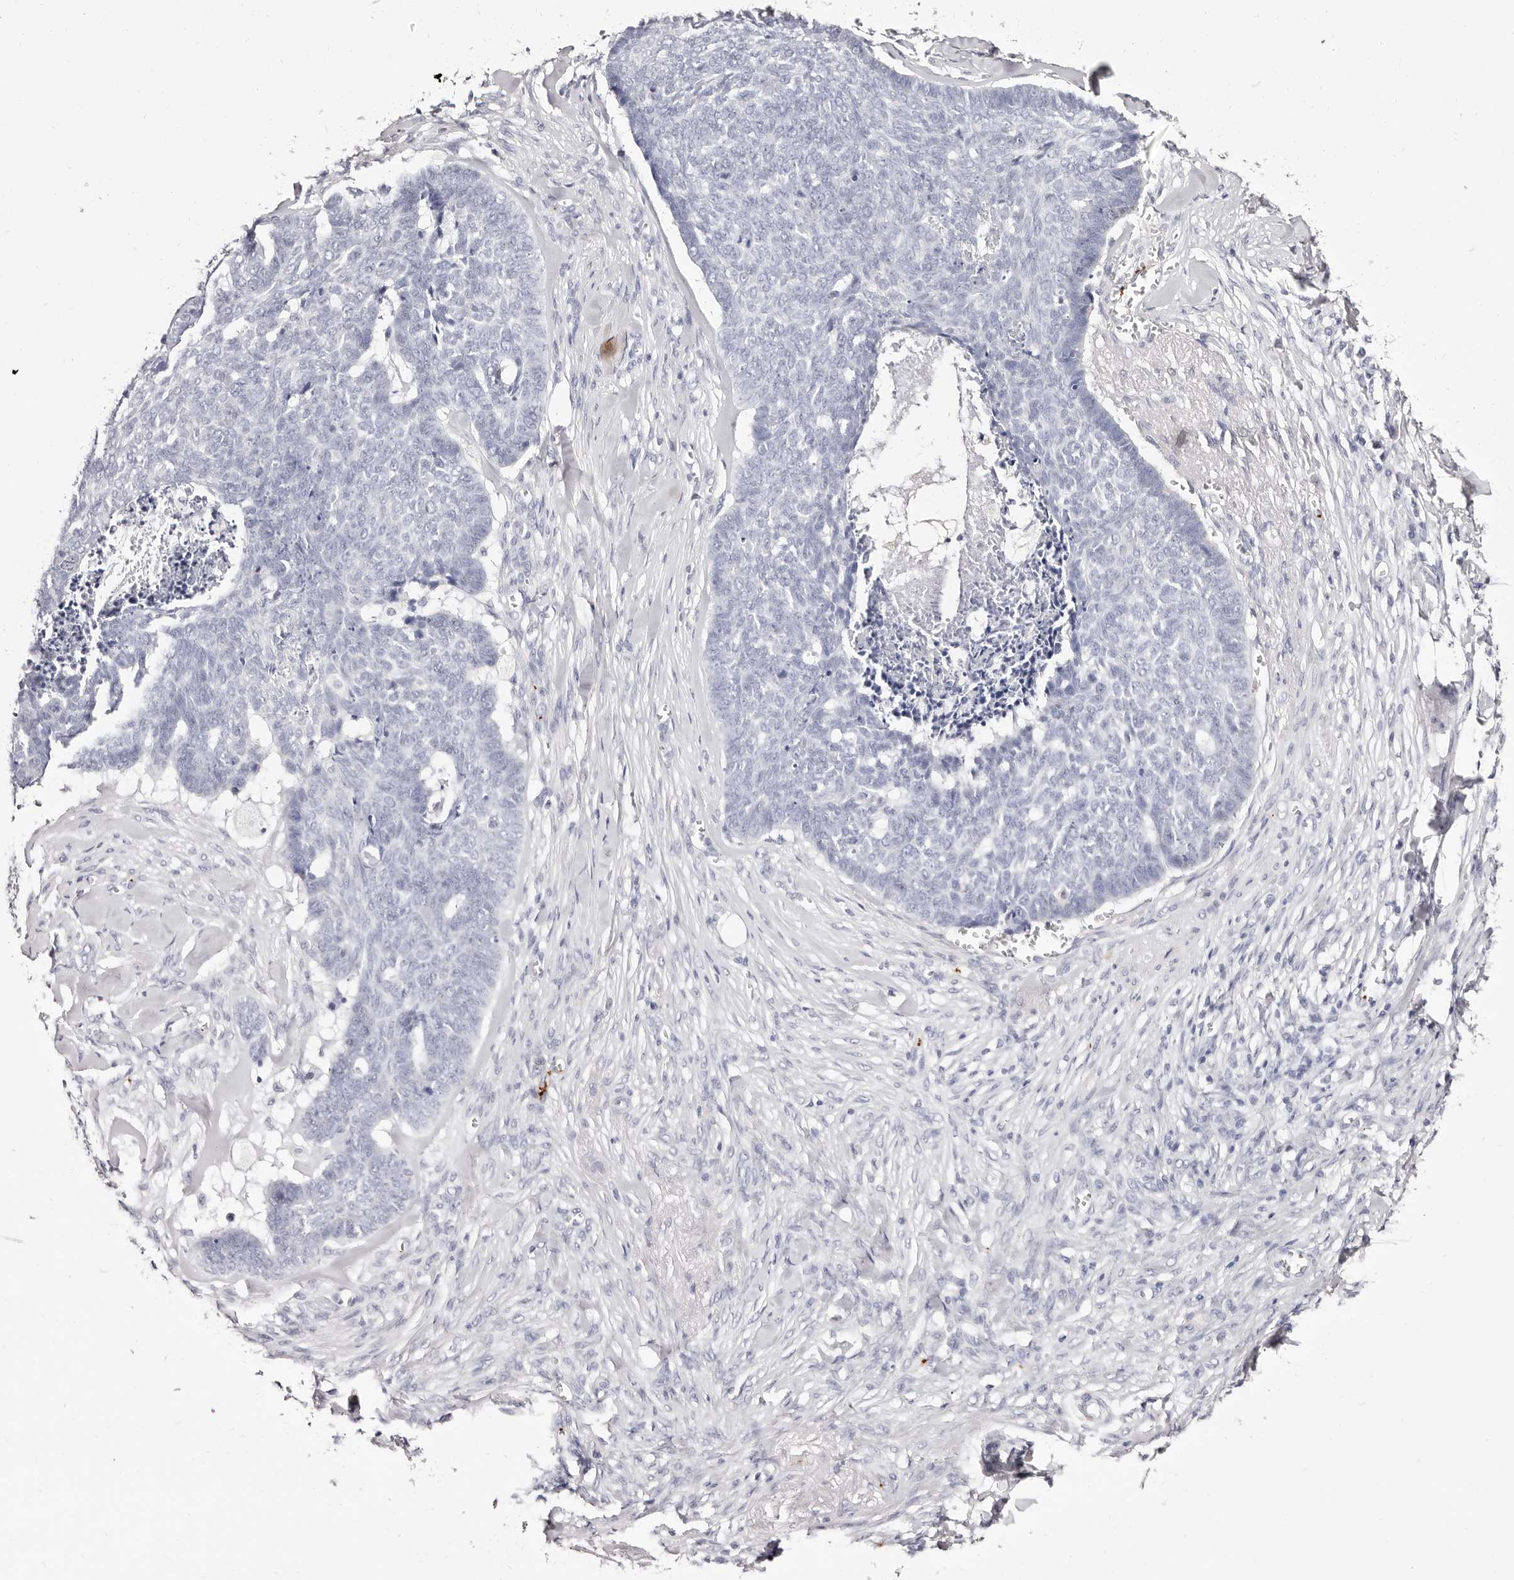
{"staining": {"intensity": "negative", "quantity": "none", "location": "none"}, "tissue": "skin cancer", "cell_type": "Tumor cells", "image_type": "cancer", "snomed": [{"axis": "morphology", "description": "Basal cell carcinoma"}, {"axis": "topography", "description": "Skin"}], "caption": "Tumor cells show no significant protein staining in skin cancer (basal cell carcinoma).", "gene": "PF4", "patient": {"sex": "male", "age": 84}}